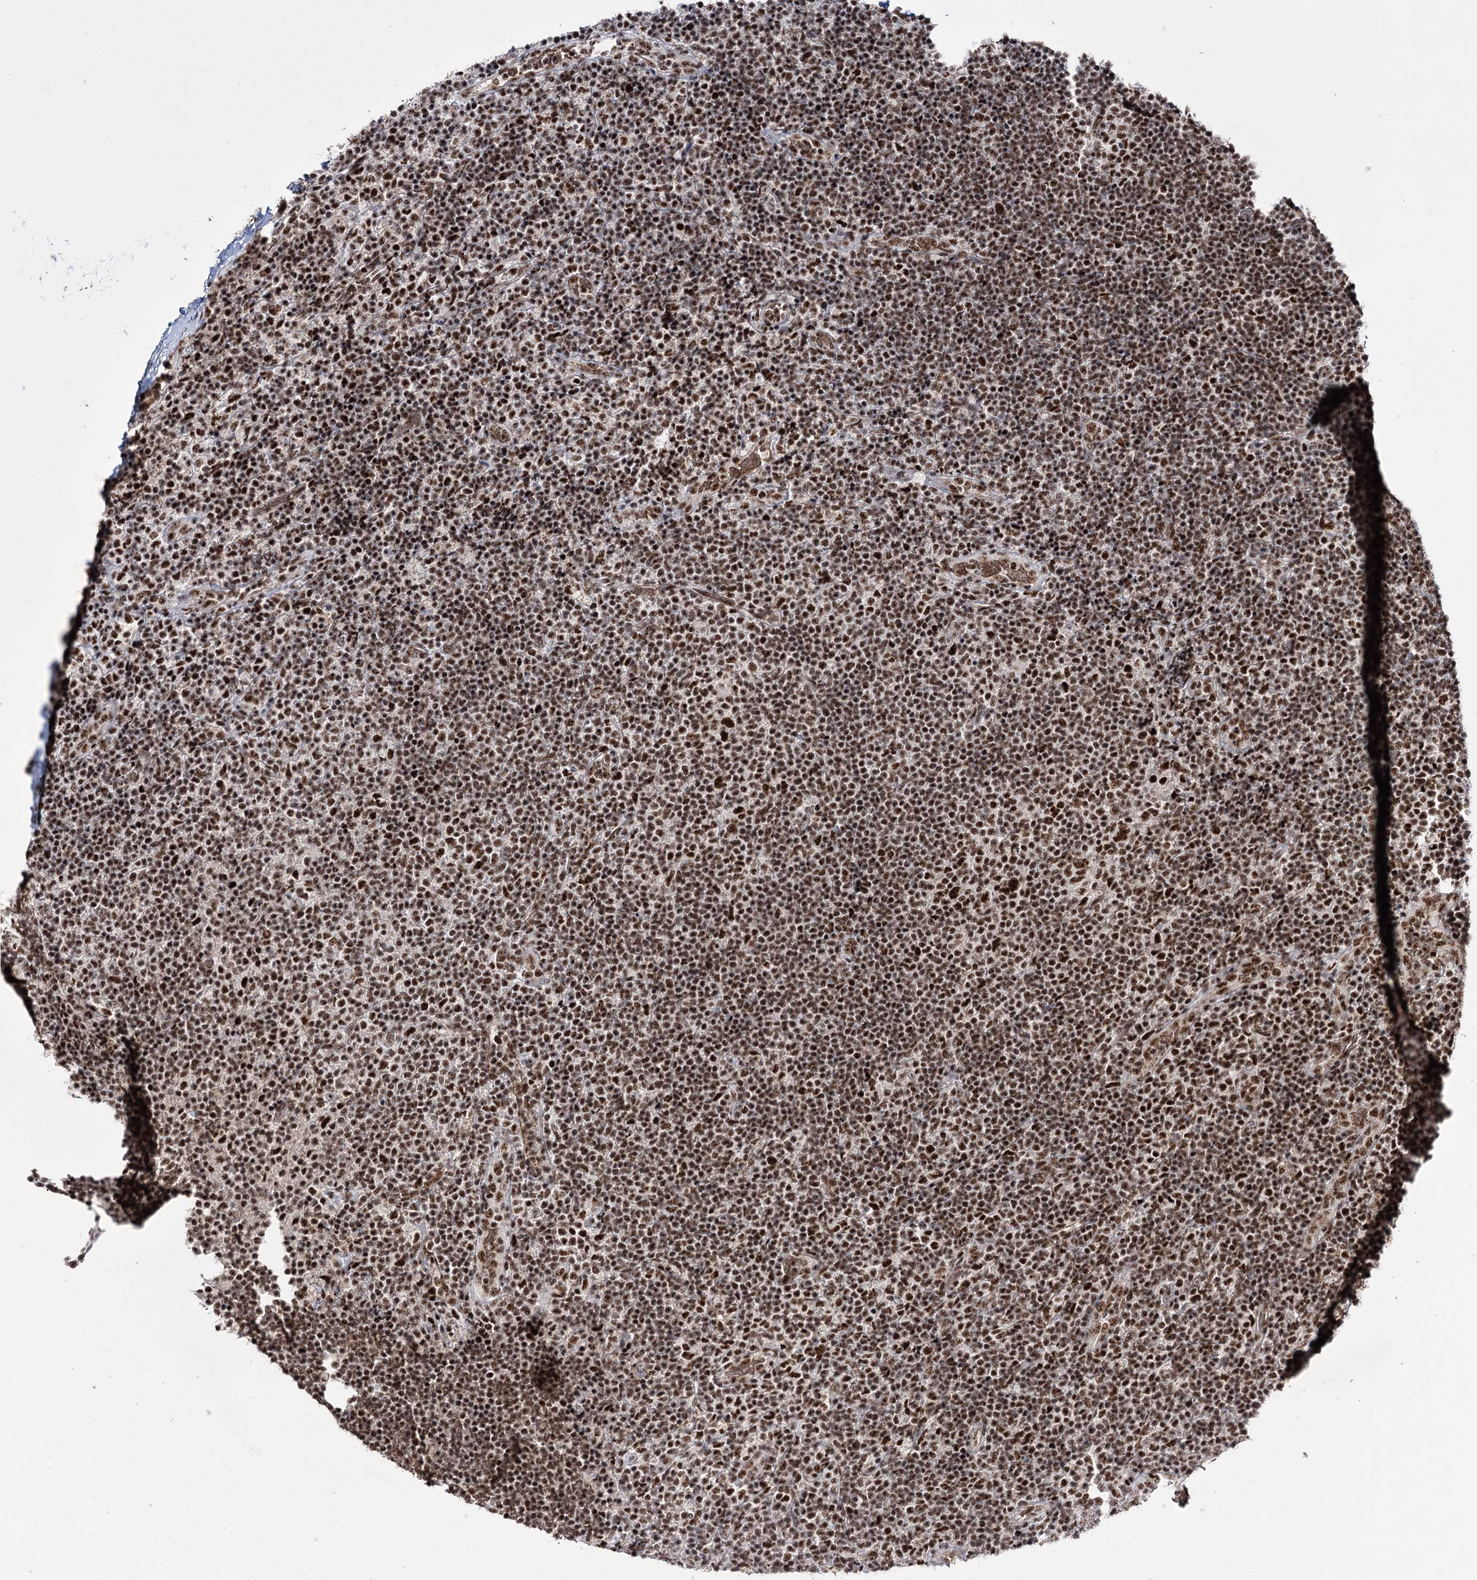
{"staining": {"intensity": "strong", "quantity": ">75%", "location": "nuclear"}, "tissue": "lymphoma", "cell_type": "Tumor cells", "image_type": "cancer", "snomed": [{"axis": "morphology", "description": "Hodgkin's disease, NOS"}, {"axis": "topography", "description": "Lymph node"}], "caption": "Human Hodgkin's disease stained with a protein marker displays strong staining in tumor cells.", "gene": "PRPF40A", "patient": {"sex": "female", "age": 57}}